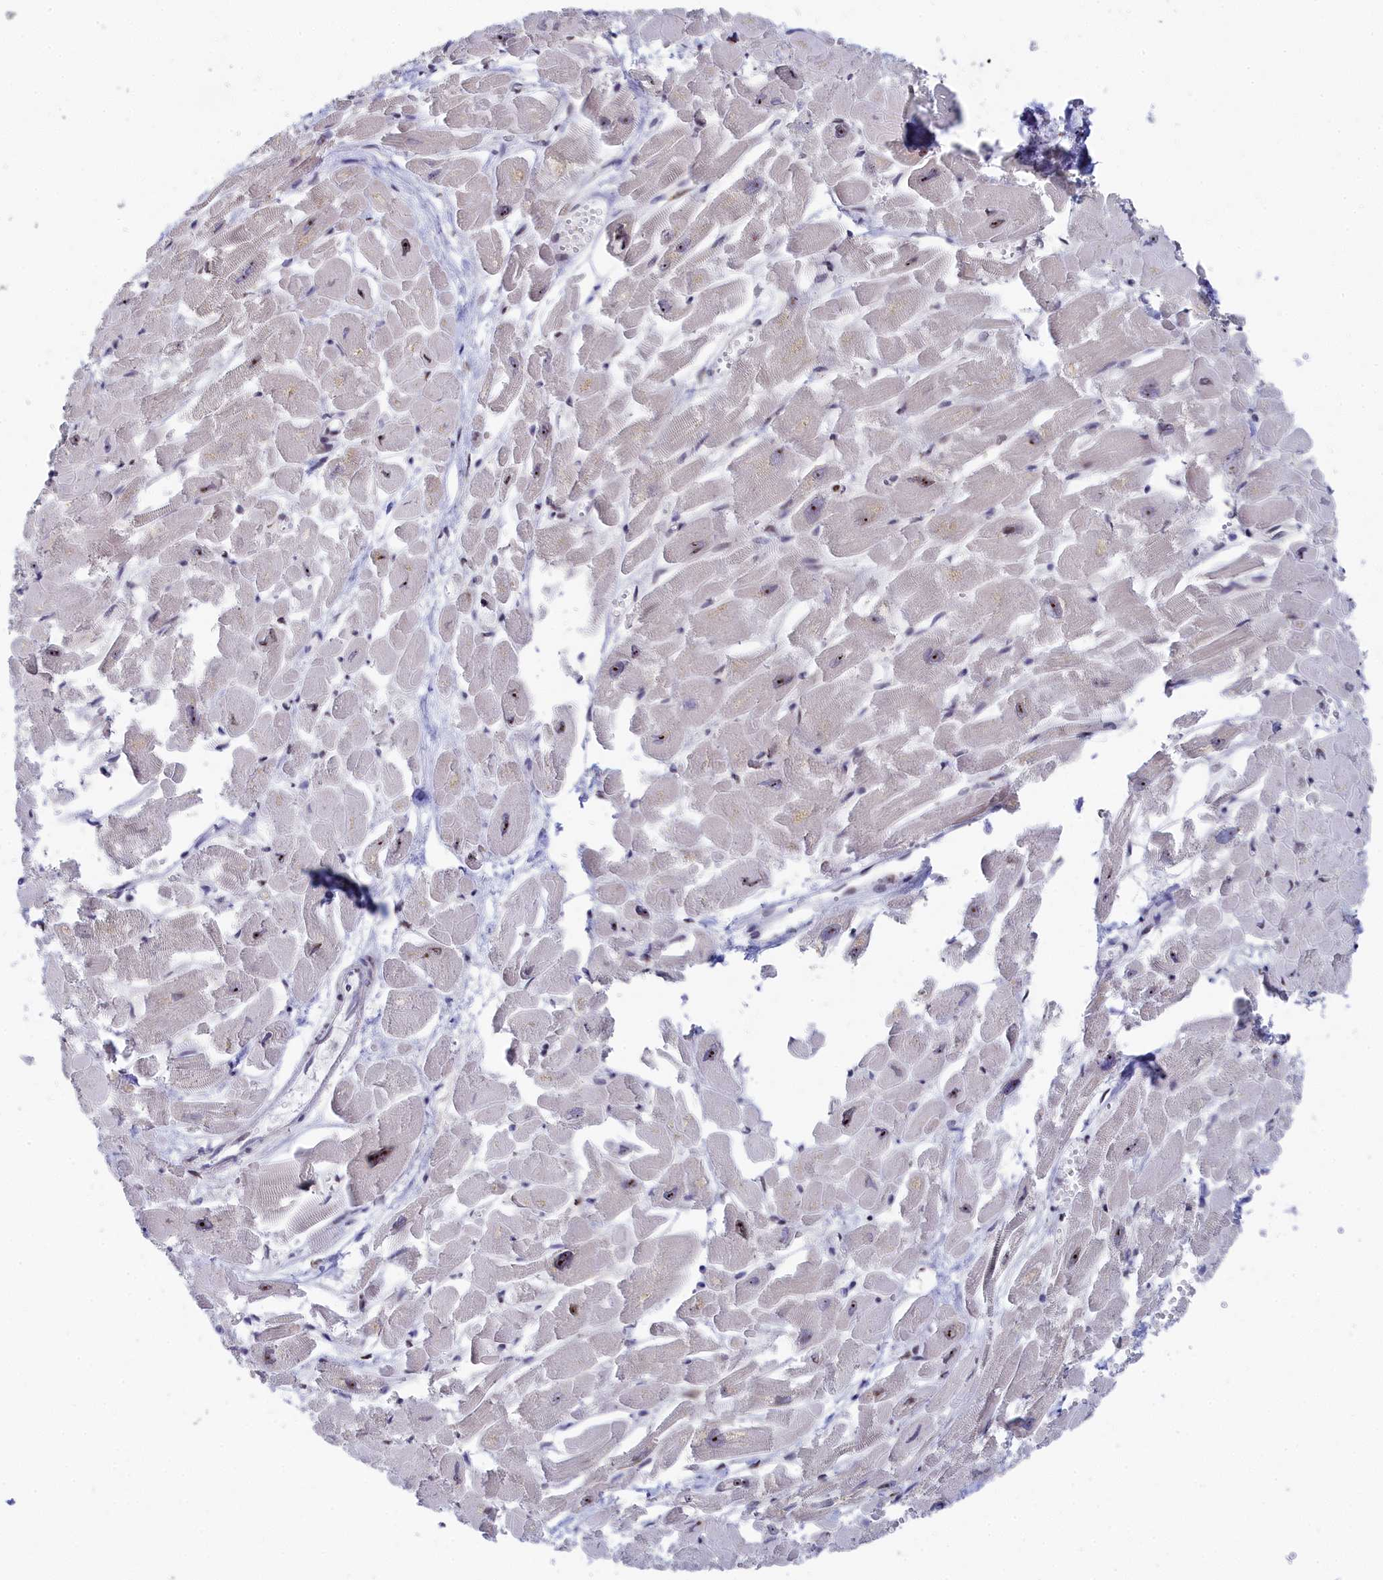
{"staining": {"intensity": "moderate", "quantity": "<25%", "location": "cytoplasmic/membranous,nuclear"}, "tissue": "heart muscle", "cell_type": "Cardiomyocytes", "image_type": "normal", "snomed": [{"axis": "morphology", "description": "Normal tissue, NOS"}, {"axis": "topography", "description": "Heart"}], "caption": "Human heart muscle stained for a protein (brown) reveals moderate cytoplasmic/membranous,nuclear positive staining in about <25% of cardiomyocytes.", "gene": "RSL1D1", "patient": {"sex": "male", "age": 54}}